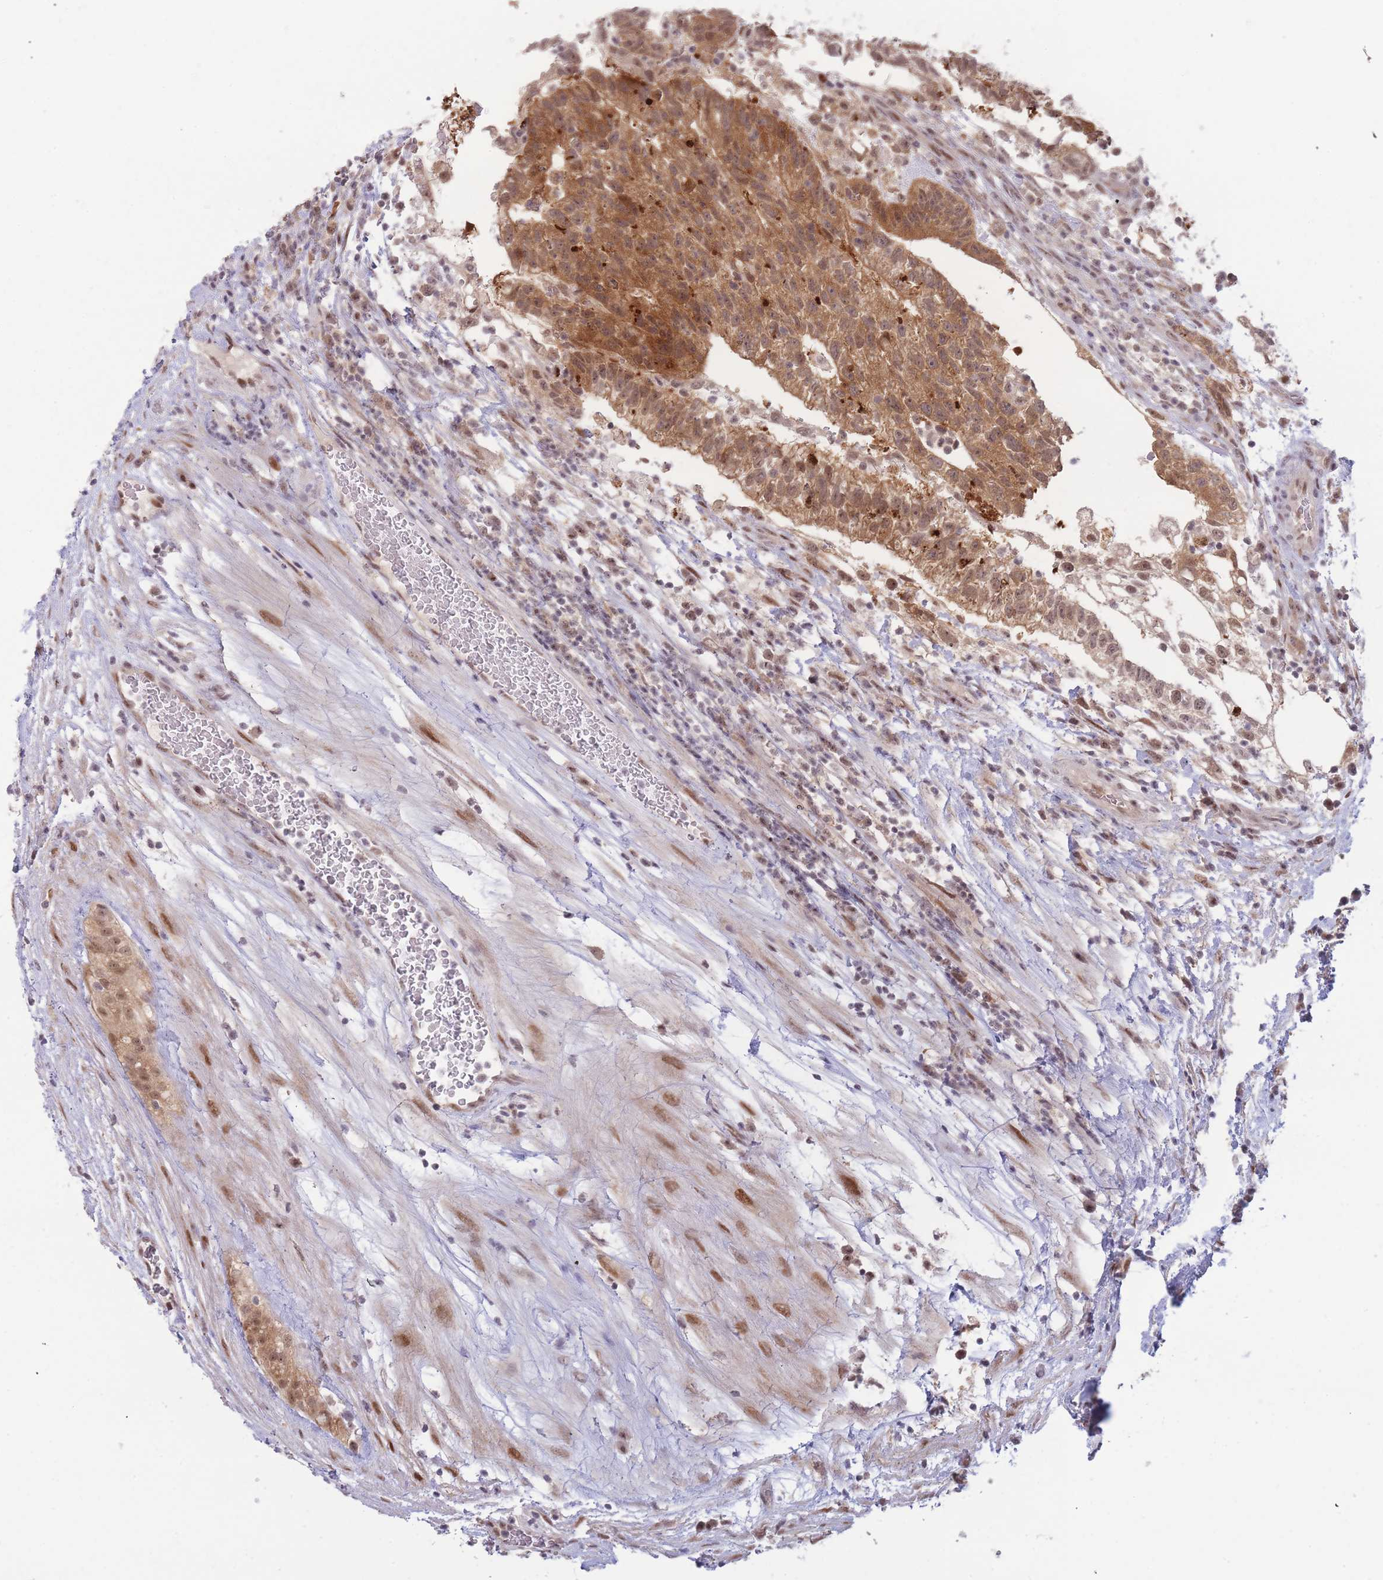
{"staining": {"intensity": "moderate", "quantity": ">75%", "location": "cytoplasmic/membranous,nuclear"}, "tissue": "testis cancer", "cell_type": "Tumor cells", "image_type": "cancer", "snomed": [{"axis": "morphology", "description": "Normal tissue, NOS"}, {"axis": "morphology", "description": "Carcinoma, Embryonal, NOS"}, {"axis": "topography", "description": "Testis"}], "caption": "A histopathology image of human testis cancer (embryonal carcinoma) stained for a protein displays moderate cytoplasmic/membranous and nuclear brown staining in tumor cells.", "gene": "DEAF1", "patient": {"sex": "male", "age": 32}}